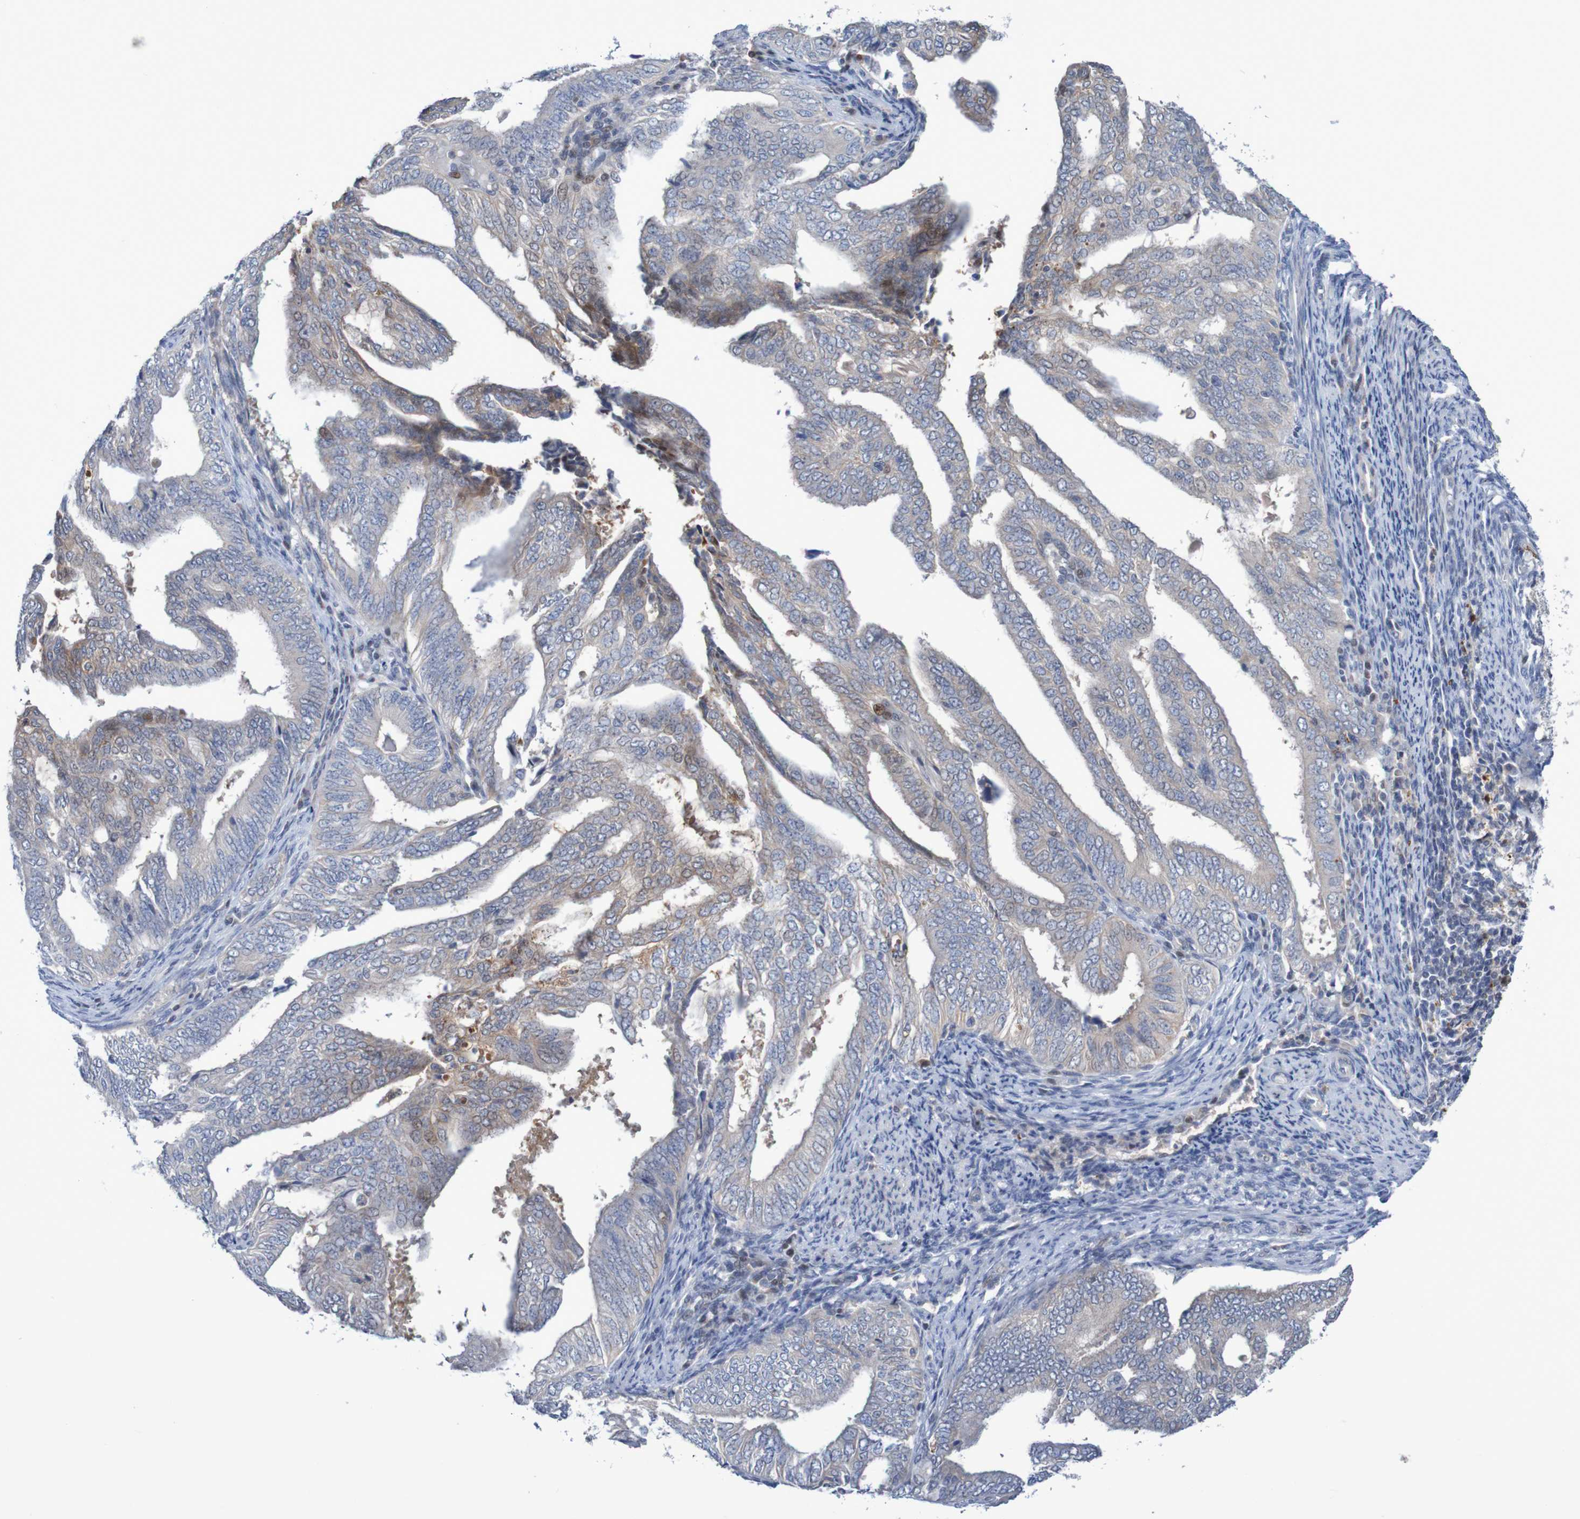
{"staining": {"intensity": "negative", "quantity": "none", "location": "none"}, "tissue": "endometrial cancer", "cell_type": "Tumor cells", "image_type": "cancer", "snomed": [{"axis": "morphology", "description": "Adenocarcinoma, NOS"}, {"axis": "topography", "description": "Endometrium"}], "caption": "This is a histopathology image of immunohistochemistry staining of endometrial cancer, which shows no positivity in tumor cells.", "gene": "FBP2", "patient": {"sex": "female", "age": 58}}